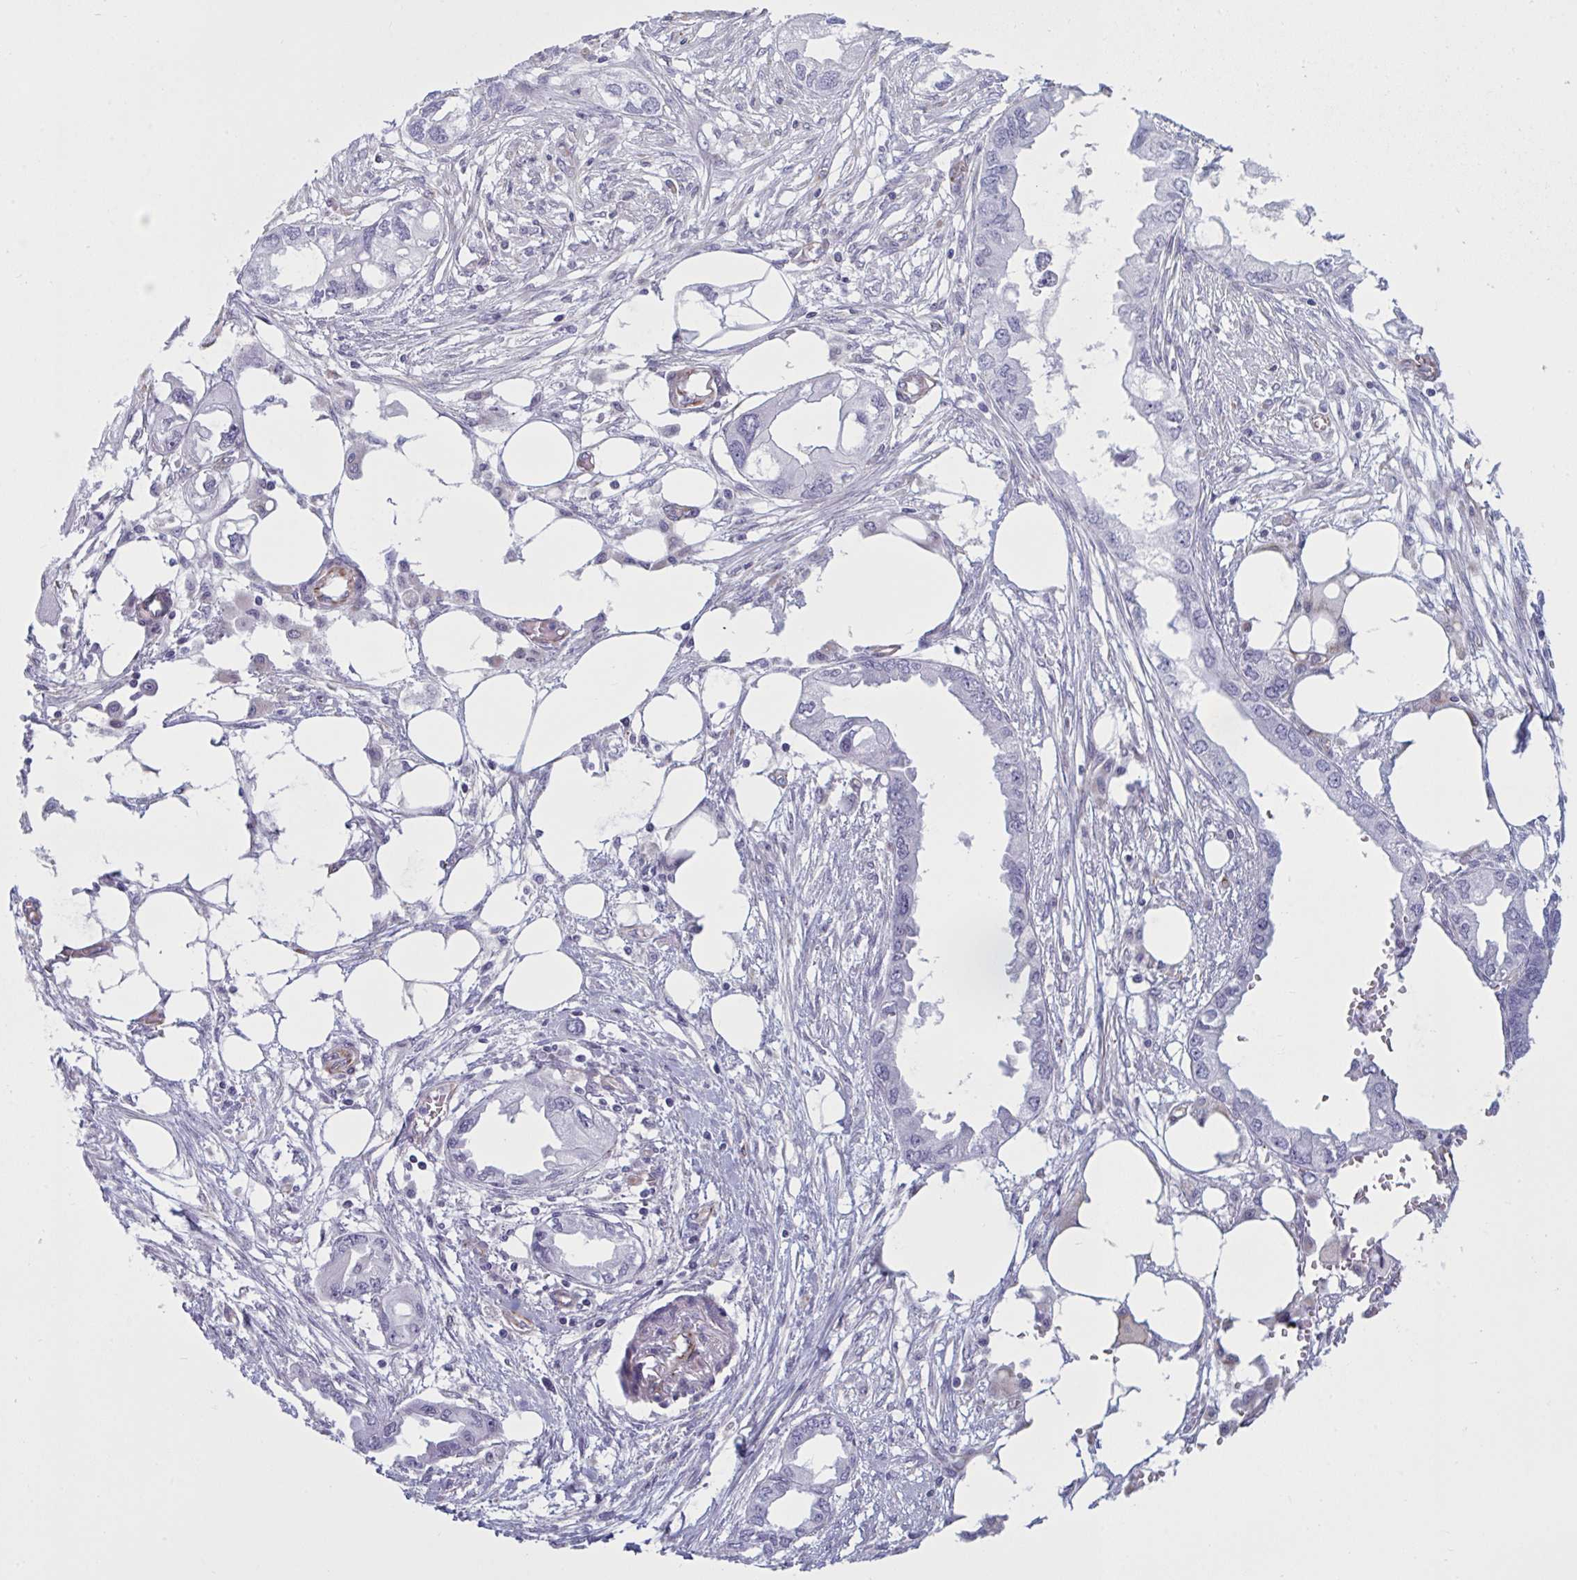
{"staining": {"intensity": "negative", "quantity": "none", "location": "none"}, "tissue": "endometrial cancer", "cell_type": "Tumor cells", "image_type": "cancer", "snomed": [{"axis": "morphology", "description": "Adenocarcinoma, NOS"}, {"axis": "morphology", "description": "Adenocarcinoma, metastatic, NOS"}, {"axis": "topography", "description": "Adipose tissue"}, {"axis": "topography", "description": "Endometrium"}], "caption": "IHC of human endometrial adenocarcinoma shows no expression in tumor cells. The staining is performed using DAB (3,3'-diaminobenzidine) brown chromogen with nuclei counter-stained in using hematoxylin.", "gene": "OR1L3", "patient": {"sex": "female", "age": 67}}